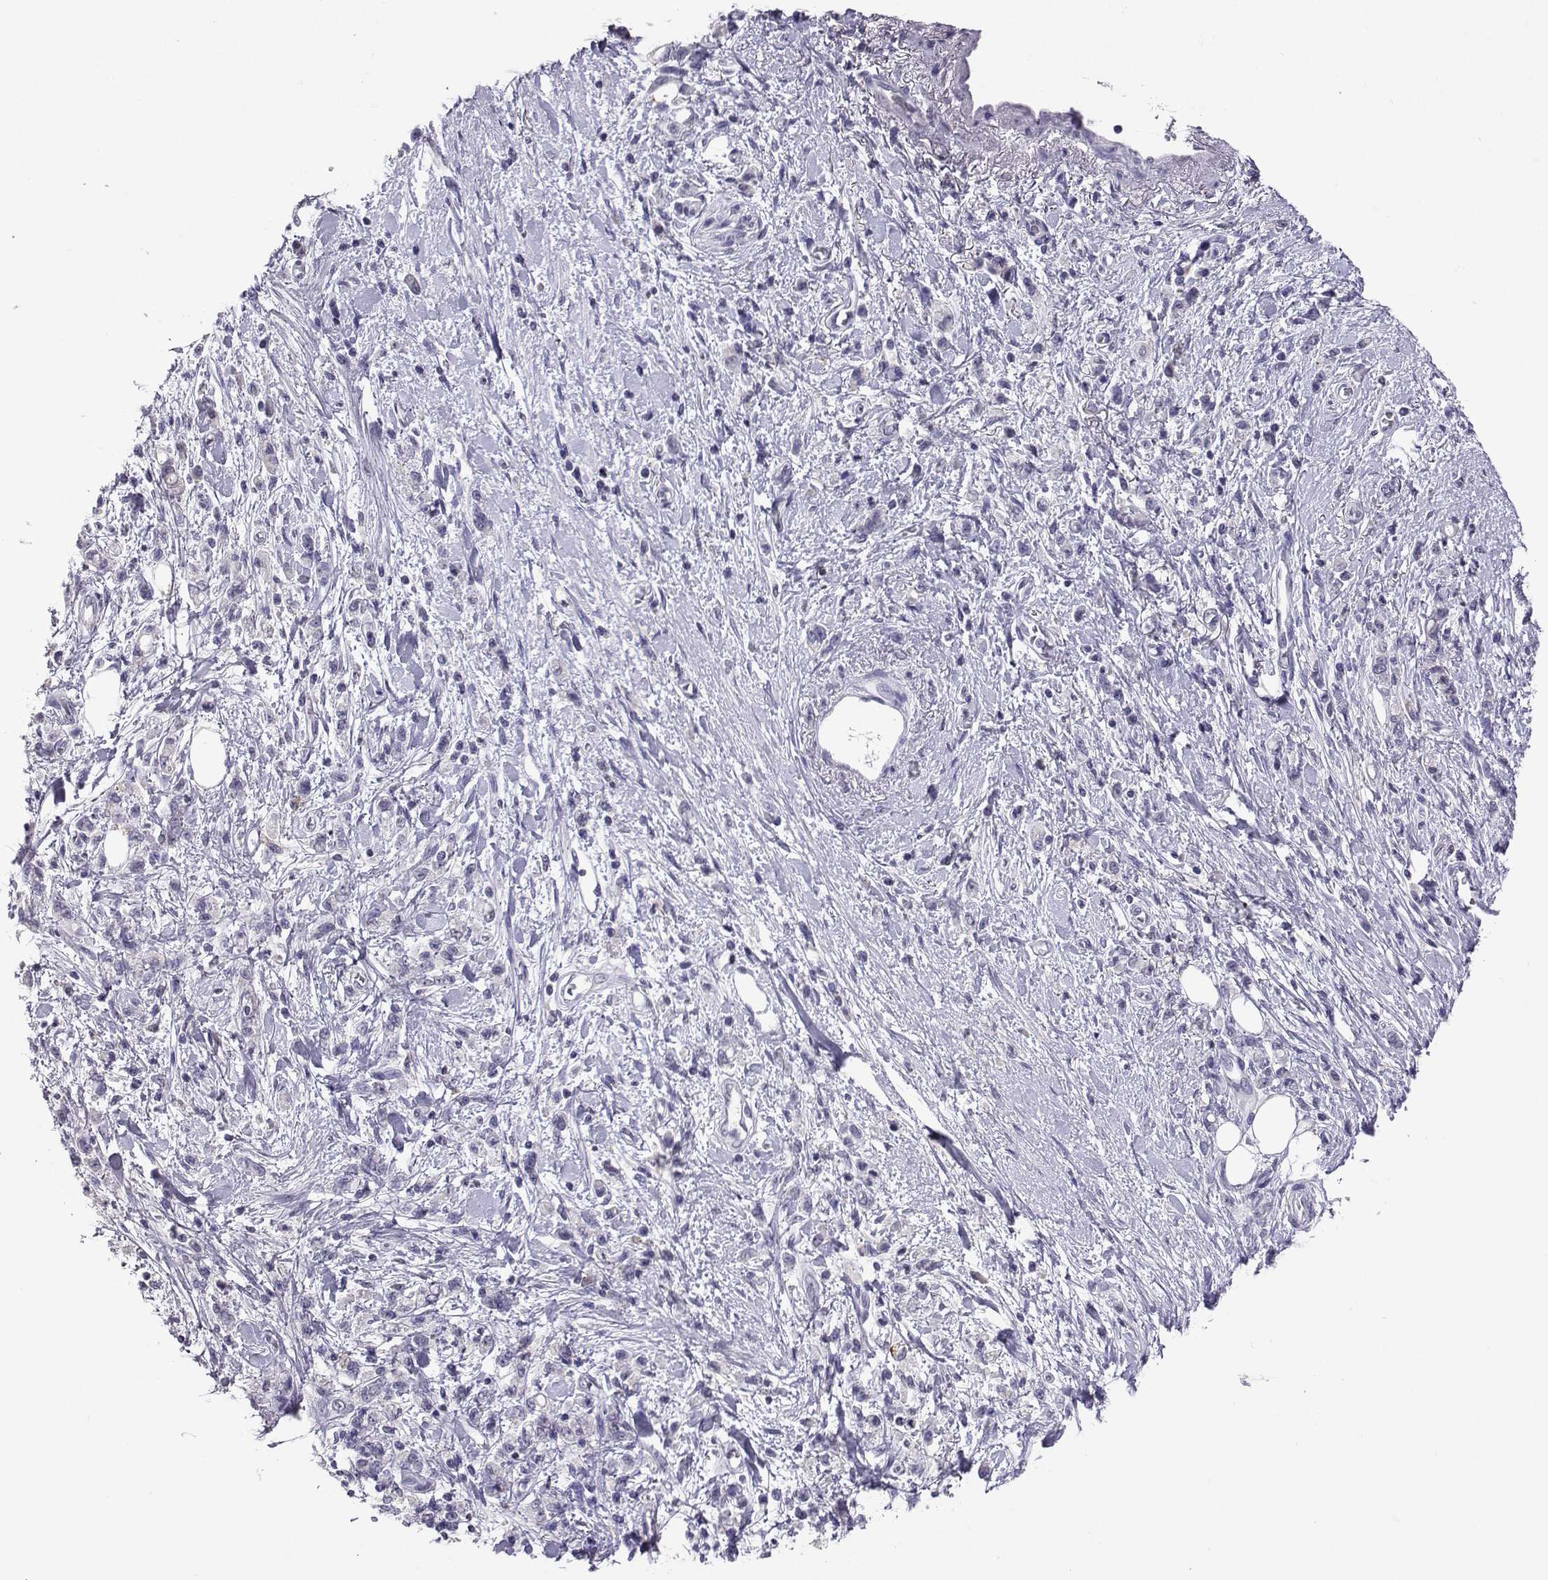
{"staining": {"intensity": "negative", "quantity": "none", "location": "none"}, "tissue": "stomach cancer", "cell_type": "Tumor cells", "image_type": "cancer", "snomed": [{"axis": "morphology", "description": "Adenocarcinoma, NOS"}, {"axis": "topography", "description": "Stomach"}], "caption": "There is no significant staining in tumor cells of stomach adenocarcinoma. The staining is performed using DAB (3,3'-diaminobenzidine) brown chromogen with nuclei counter-stained in using hematoxylin.", "gene": "TBR1", "patient": {"sex": "male", "age": 77}}